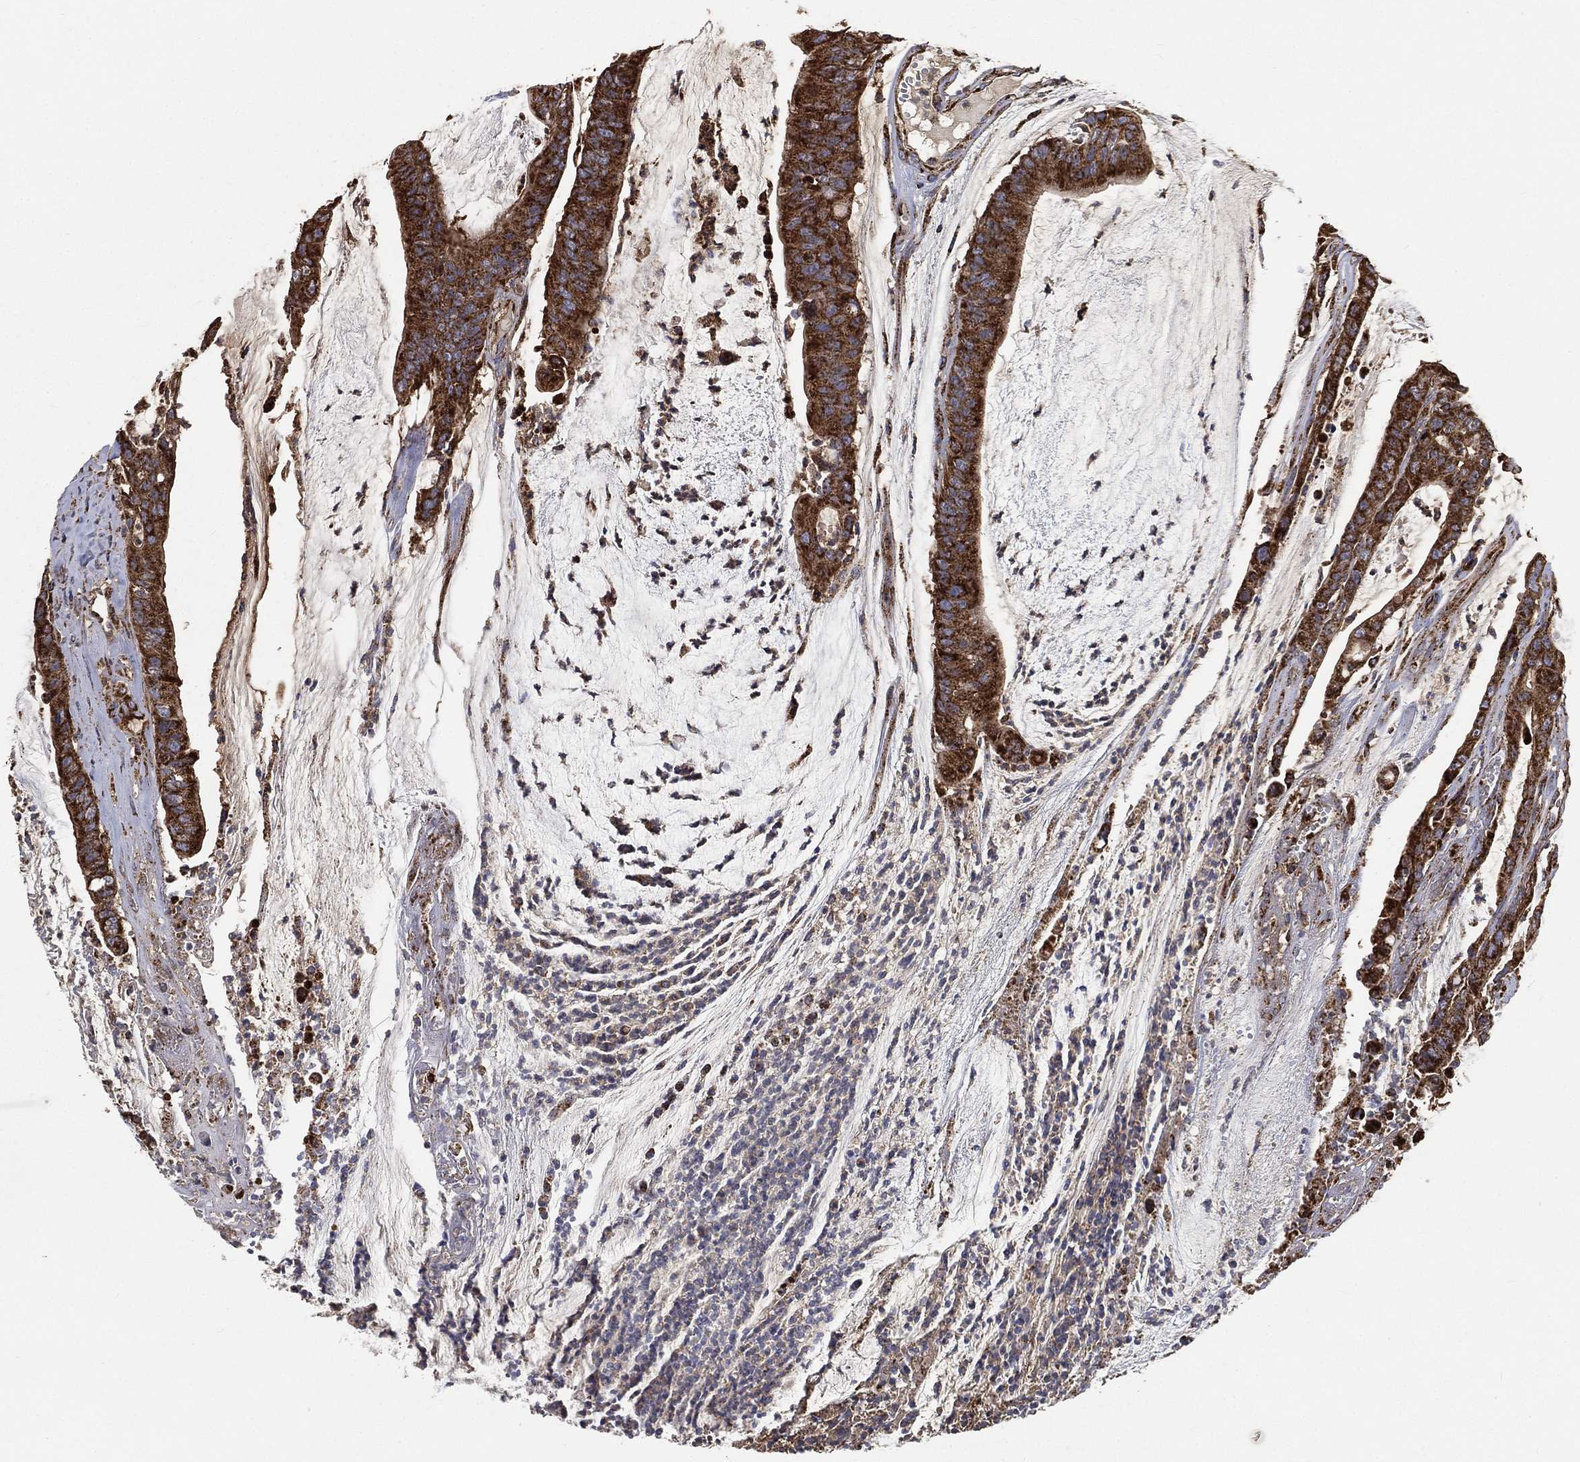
{"staining": {"intensity": "strong", "quantity": ">75%", "location": "cytoplasmic/membranous"}, "tissue": "colorectal cancer", "cell_type": "Tumor cells", "image_type": "cancer", "snomed": [{"axis": "morphology", "description": "Adenocarcinoma, NOS"}, {"axis": "topography", "description": "Colon"}], "caption": "Strong cytoplasmic/membranous staining for a protein is appreciated in about >75% of tumor cells of colorectal cancer (adenocarcinoma) using IHC.", "gene": "SLC38A7", "patient": {"sex": "female", "age": 69}}